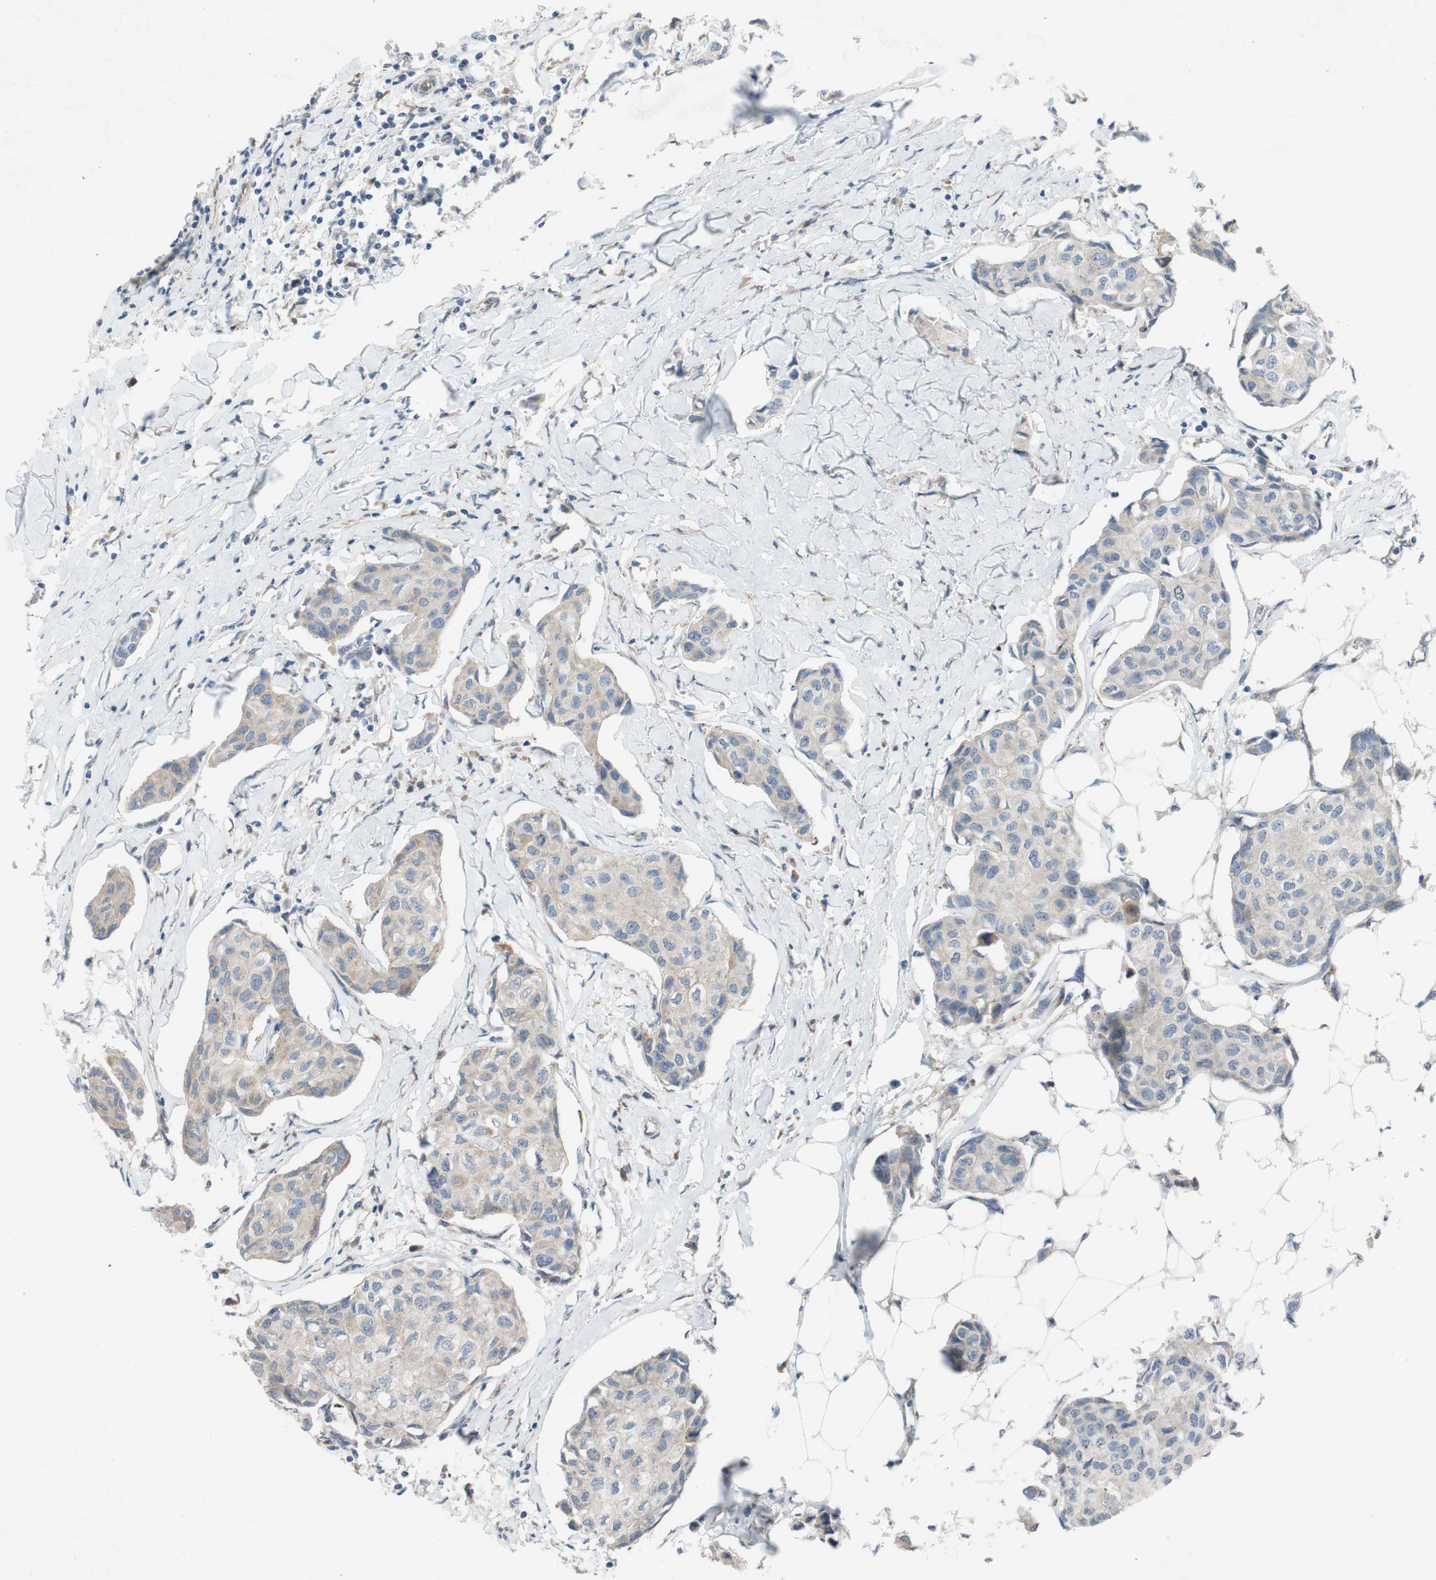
{"staining": {"intensity": "weak", "quantity": ">75%", "location": "cytoplasmic/membranous"}, "tissue": "breast cancer", "cell_type": "Tumor cells", "image_type": "cancer", "snomed": [{"axis": "morphology", "description": "Duct carcinoma"}, {"axis": "topography", "description": "Breast"}], "caption": "A low amount of weak cytoplasmic/membranous staining is present in about >75% of tumor cells in breast cancer (intraductal carcinoma) tissue. (brown staining indicates protein expression, while blue staining denotes nuclei).", "gene": "ADD2", "patient": {"sex": "female", "age": 80}}